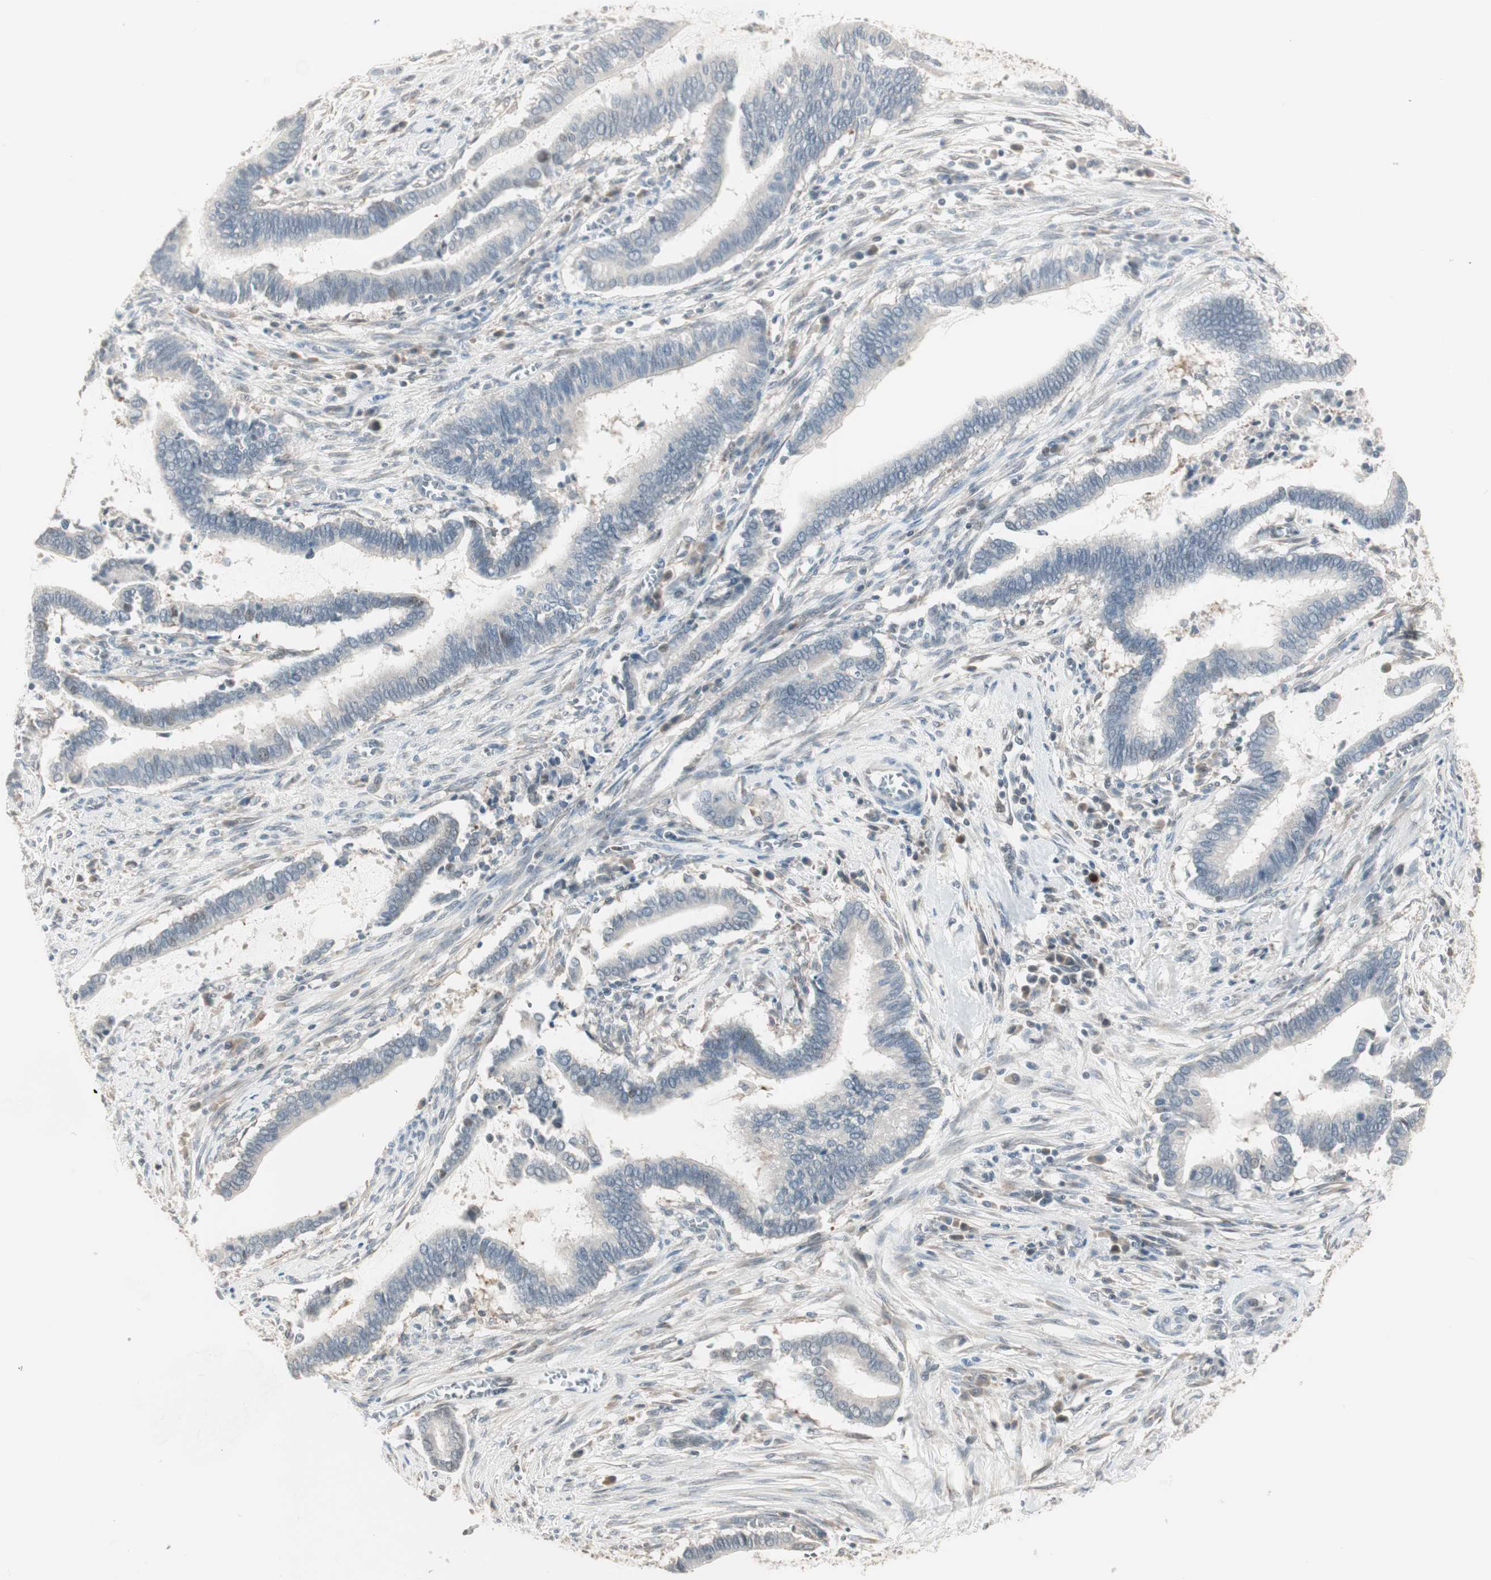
{"staining": {"intensity": "weak", "quantity": "<25%", "location": "cytoplasmic/membranous,nuclear"}, "tissue": "cervical cancer", "cell_type": "Tumor cells", "image_type": "cancer", "snomed": [{"axis": "morphology", "description": "Adenocarcinoma, NOS"}, {"axis": "topography", "description": "Cervix"}], "caption": "Immunohistochemistry of human adenocarcinoma (cervical) displays no expression in tumor cells.", "gene": "PDZK1", "patient": {"sex": "female", "age": 44}}